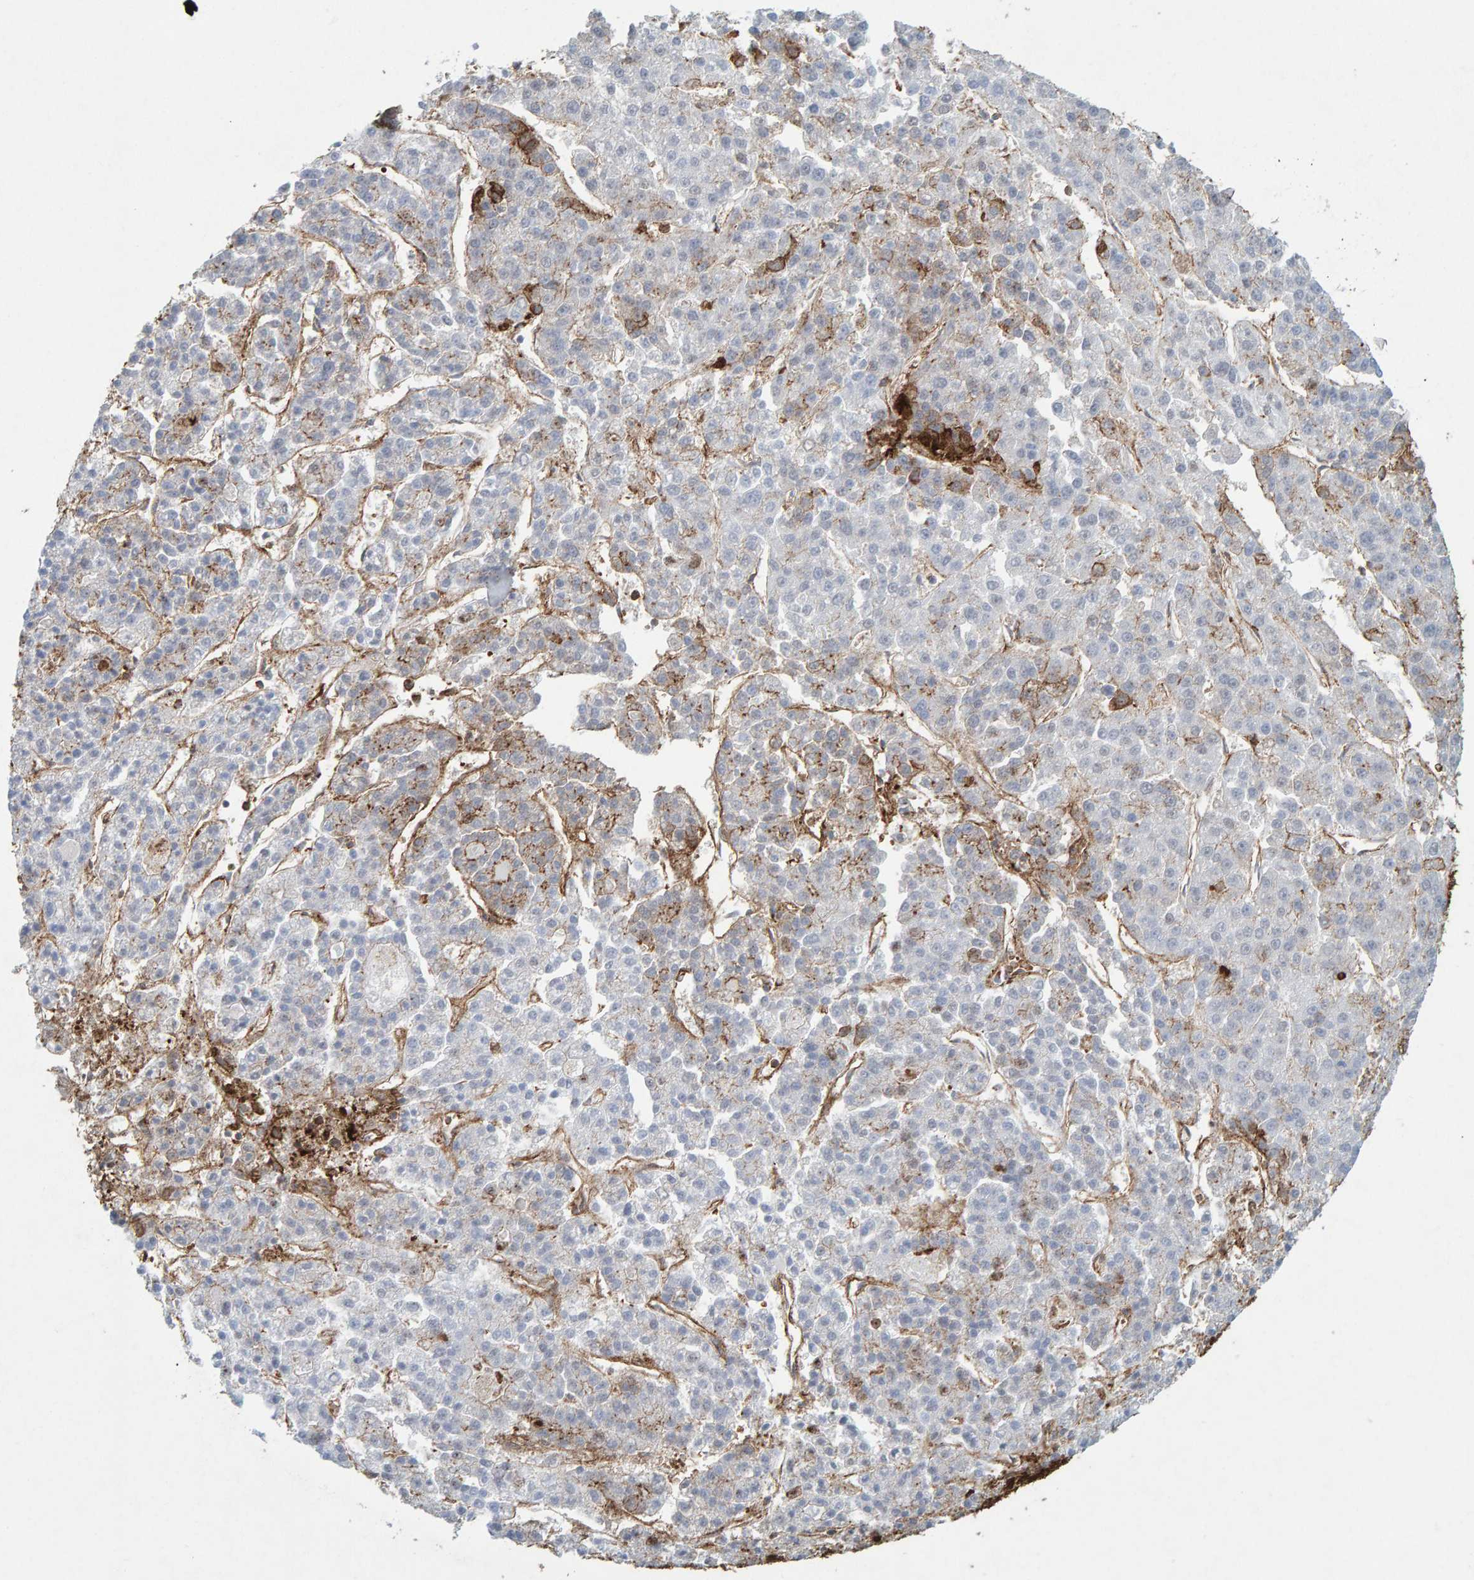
{"staining": {"intensity": "negative", "quantity": "none", "location": "none"}, "tissue": "liver cancer", "cell_type": "Tumor cells", "image_type": "cancer", "snomed": [{"axis": "morphology", "description": "Carcinoma, Hepatocellular, NOS"}, {"axis": "topography", "description": "Liver"}], "caption": "The immunohistochemistry image has no significant positivity in tumor cells of liver cancer tissue. (DAB immunohistochemistry with hematoxylin counter stain).", "gene": "MVP", "patient": {"sex": "male", "age": 70}}